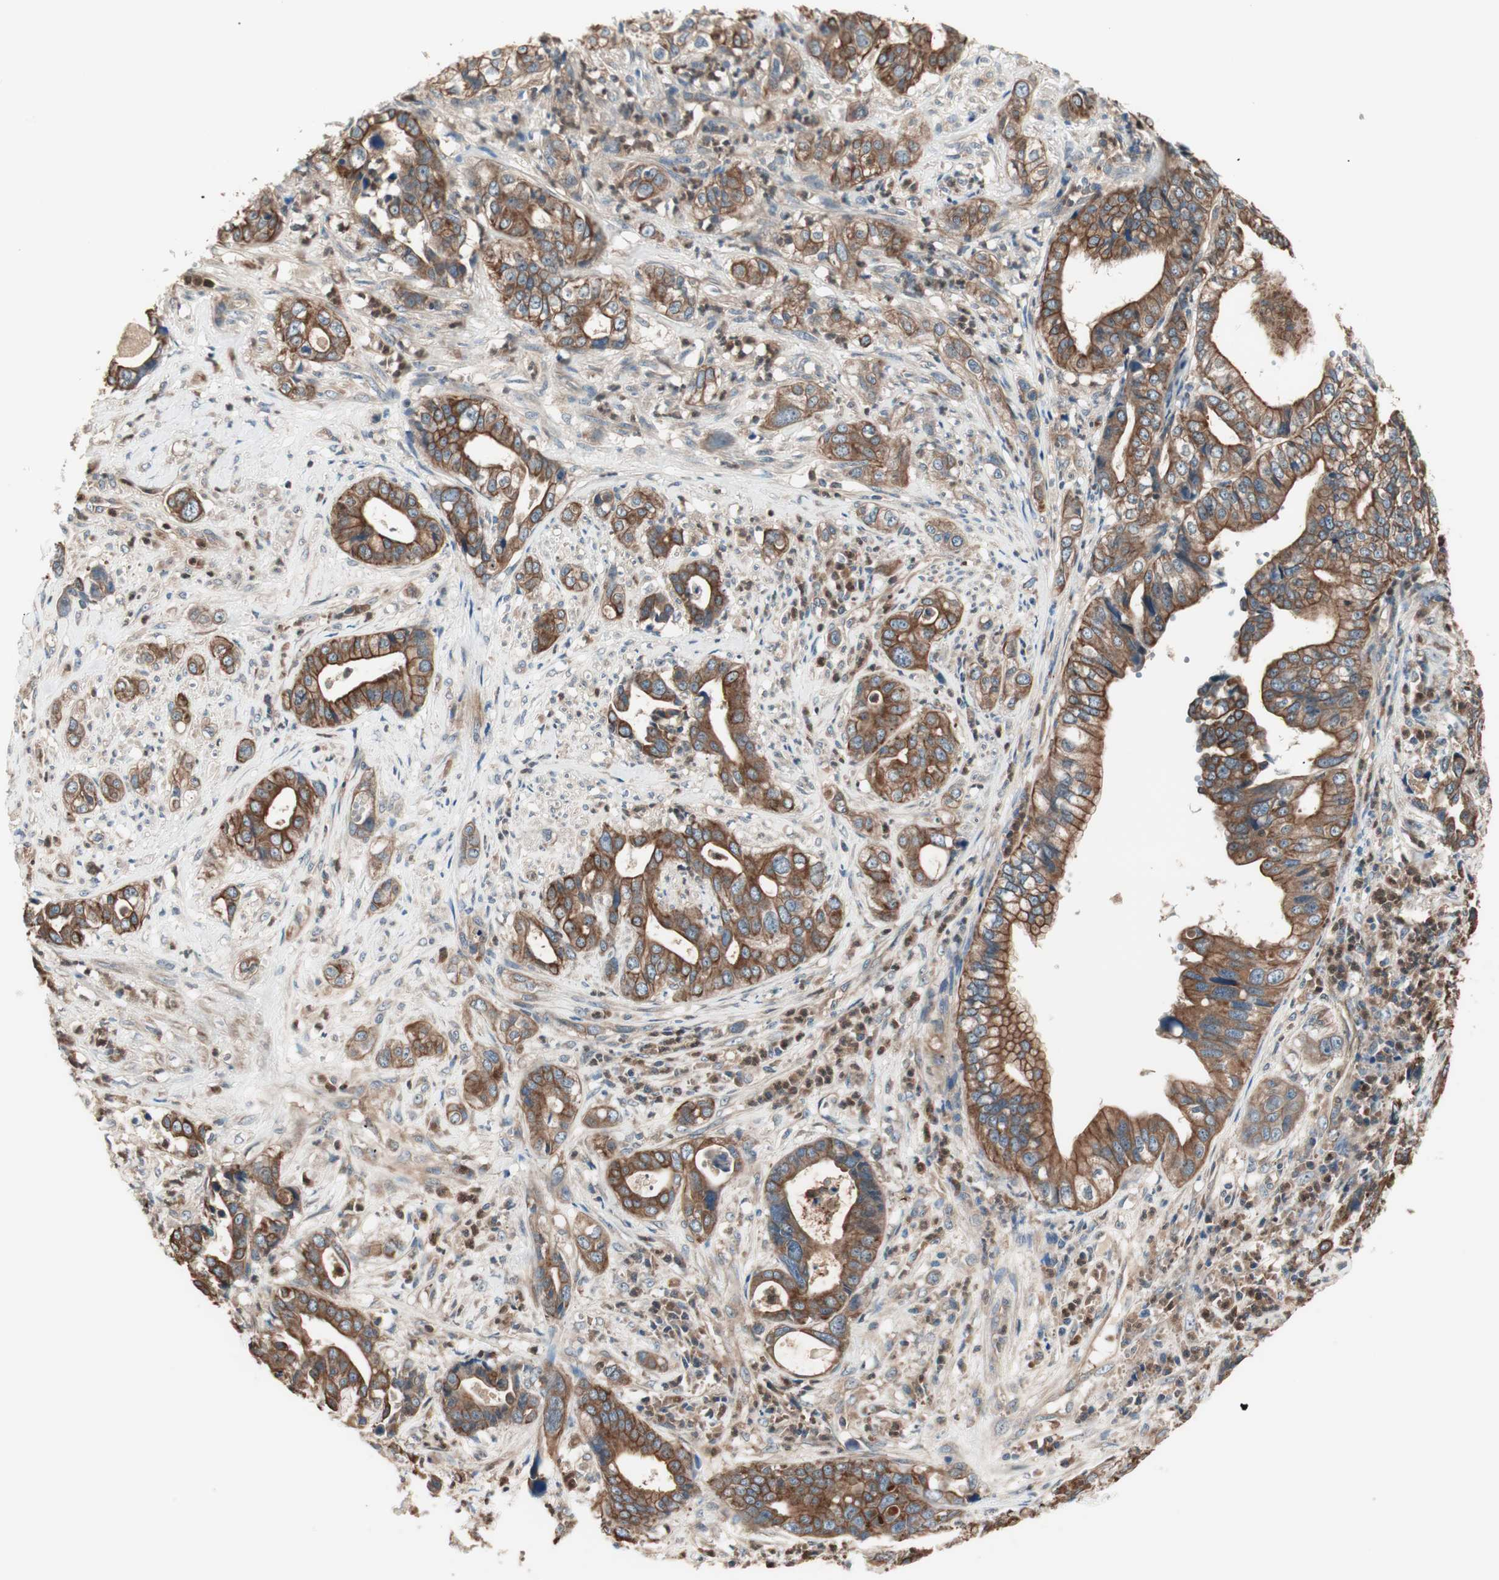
{"staining": {"intensity": "strong", "quantity": ">75%", "location": "cytoplasmic/membranous"}, "tissue": "liver cancer", "cell_type": "Tumor cells", "image_type": "cancer", "snomed": [{"axis": "morphology", "description": "Cholangiocarcinoma"}, {"axis": "topography", "description": "Liver"}], "caption": "Immunohistochemistry of liver cancer (cholangiocarcinoma) shows high levels of strong cytoplasmic/membranous staining in about >75% of tumor cells.", "gene": "TSG101", "patient": {"sex": "female", "age": 61}}